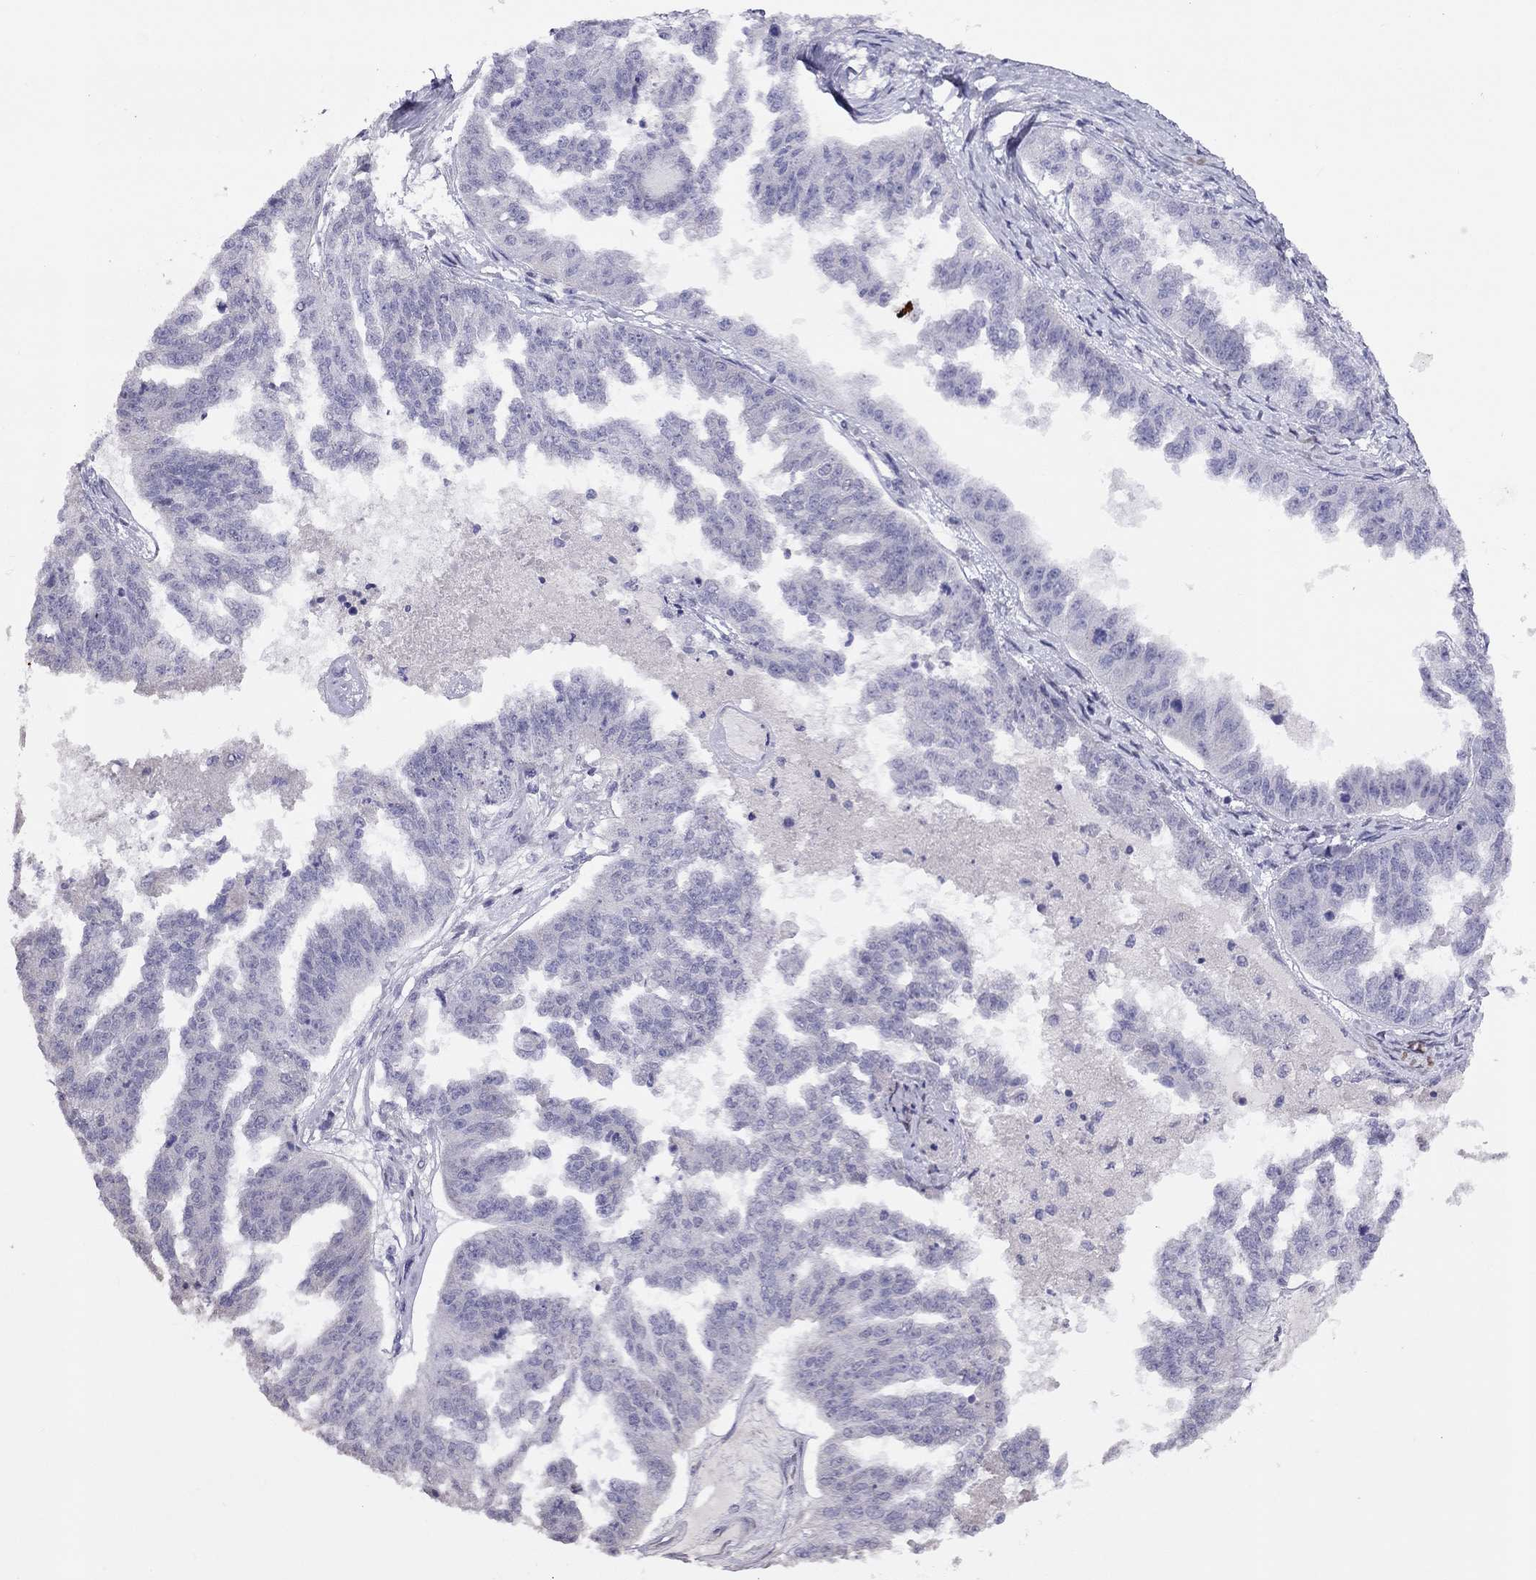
{"staining": {"intensity": "negative", "quantity": "none", "location": "none"}, "tissue": "ovarian cancer", "cell_type": "Tumor cells", "image_type": "cancer", "snomed": [{"axis": "morphology", "description": "Cystadenocarcinoma, serous, NOS"}, {"axis": "topography", "description": "Ovary"}], "caption": "Immunohistochemical staining of human ovarian serous cystadenocarcinoma reveals no significant positivity in tumor cells.", "gene": "HES5", "patient": {"sex": "female", "age": 58}}